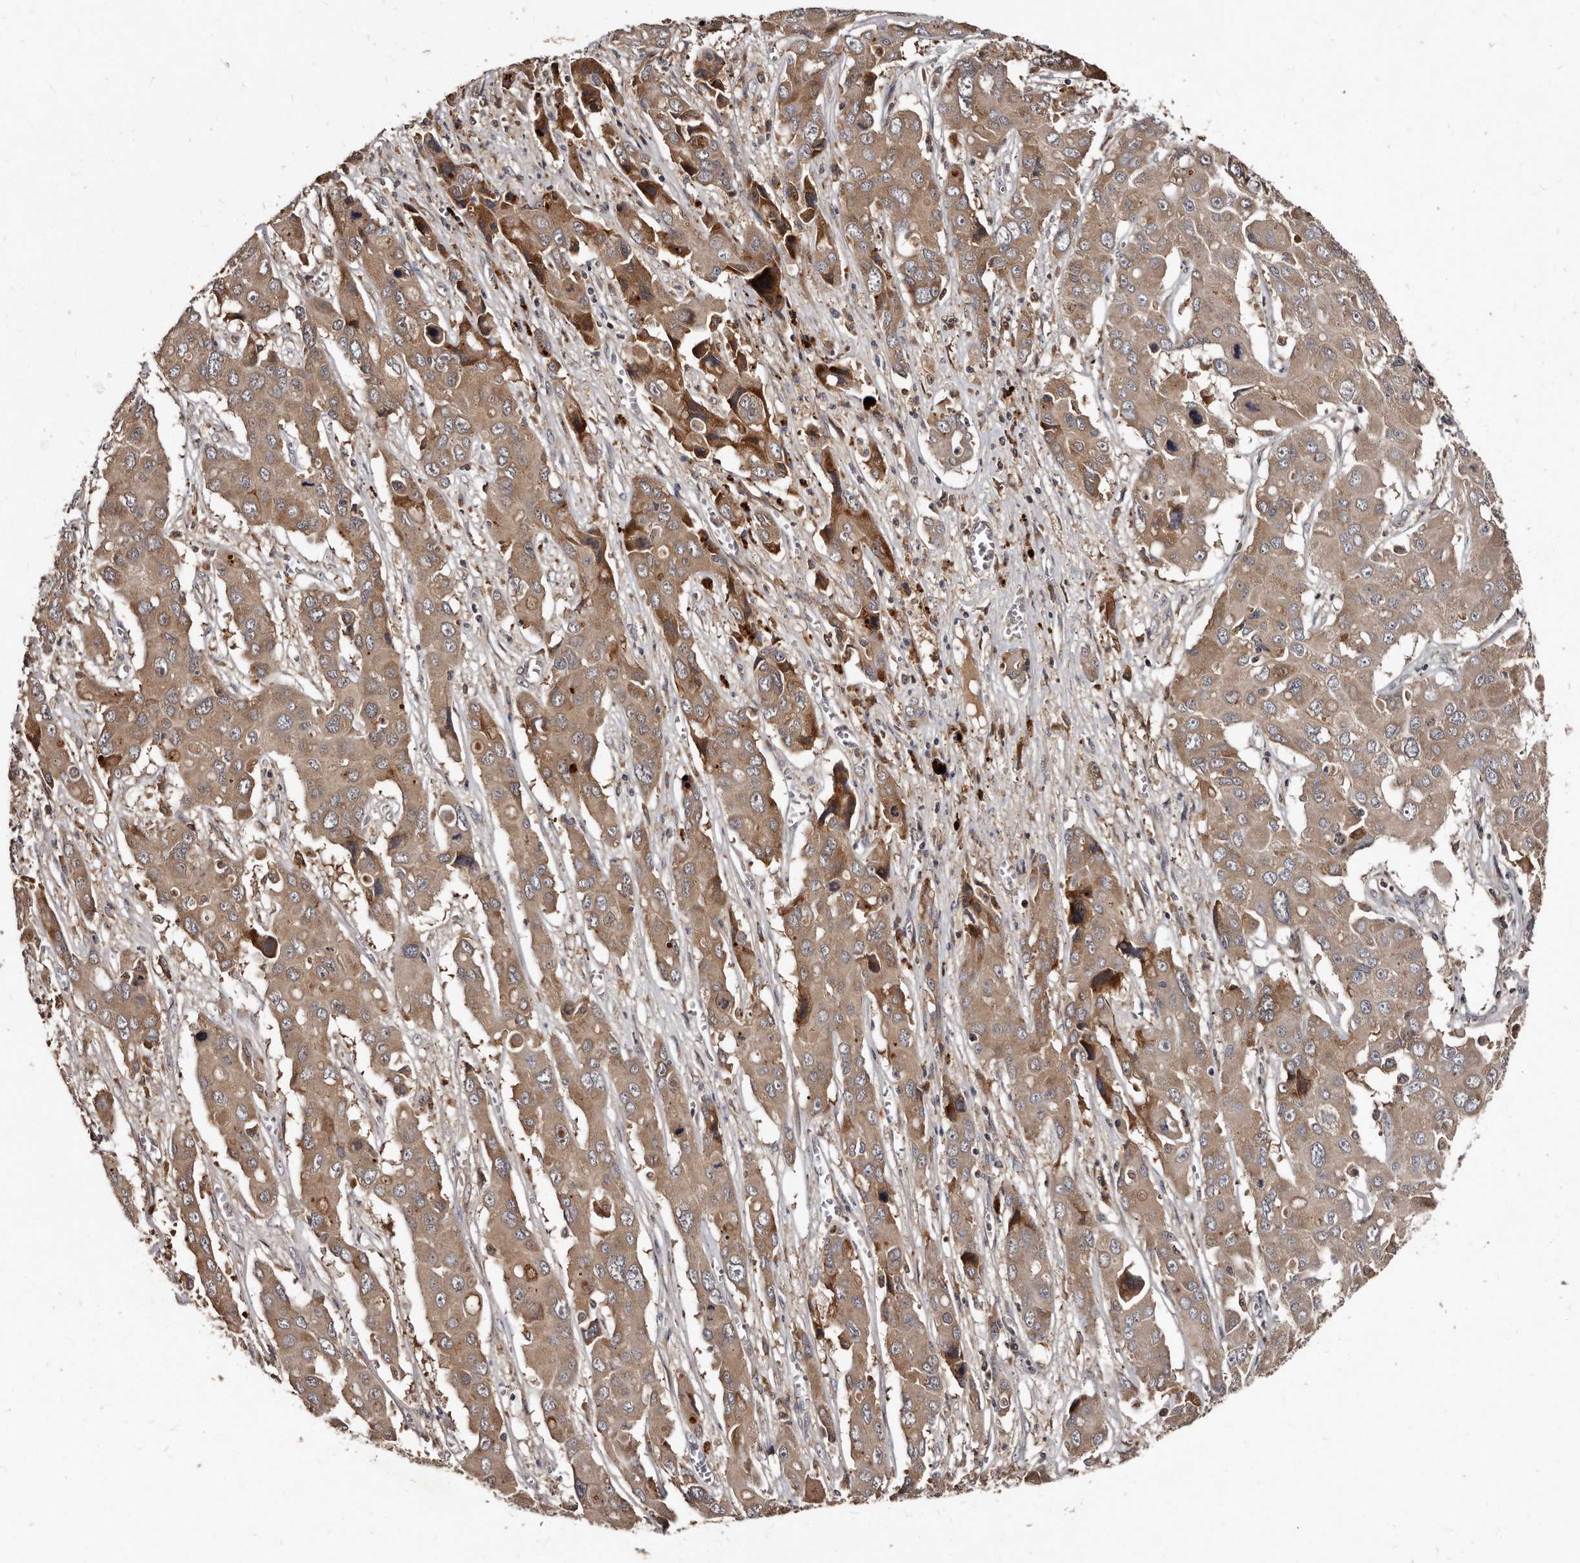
{"staining": {"intensity": "weak", "quantity": ">75%", "location": "cytoplasmic/membranous"}, "tissue": "liver cancer", "cell_type": "Tumor cells", "image_type": "cancer", "snomed": [{"axis": "morphology", "description": "Cholangiocarcinoma"}, {"axis": "topography", "description": "Liver"}], "caption": "Immunohistochemistry photomicrograph of human liver cancer stained for a protein (brown), which reveals low levels of weak cytoplasmic/membranous staining in about >75% of tumor cells.", "gene": "PMVK", "patient": {"sex": "male", "age": 67}}